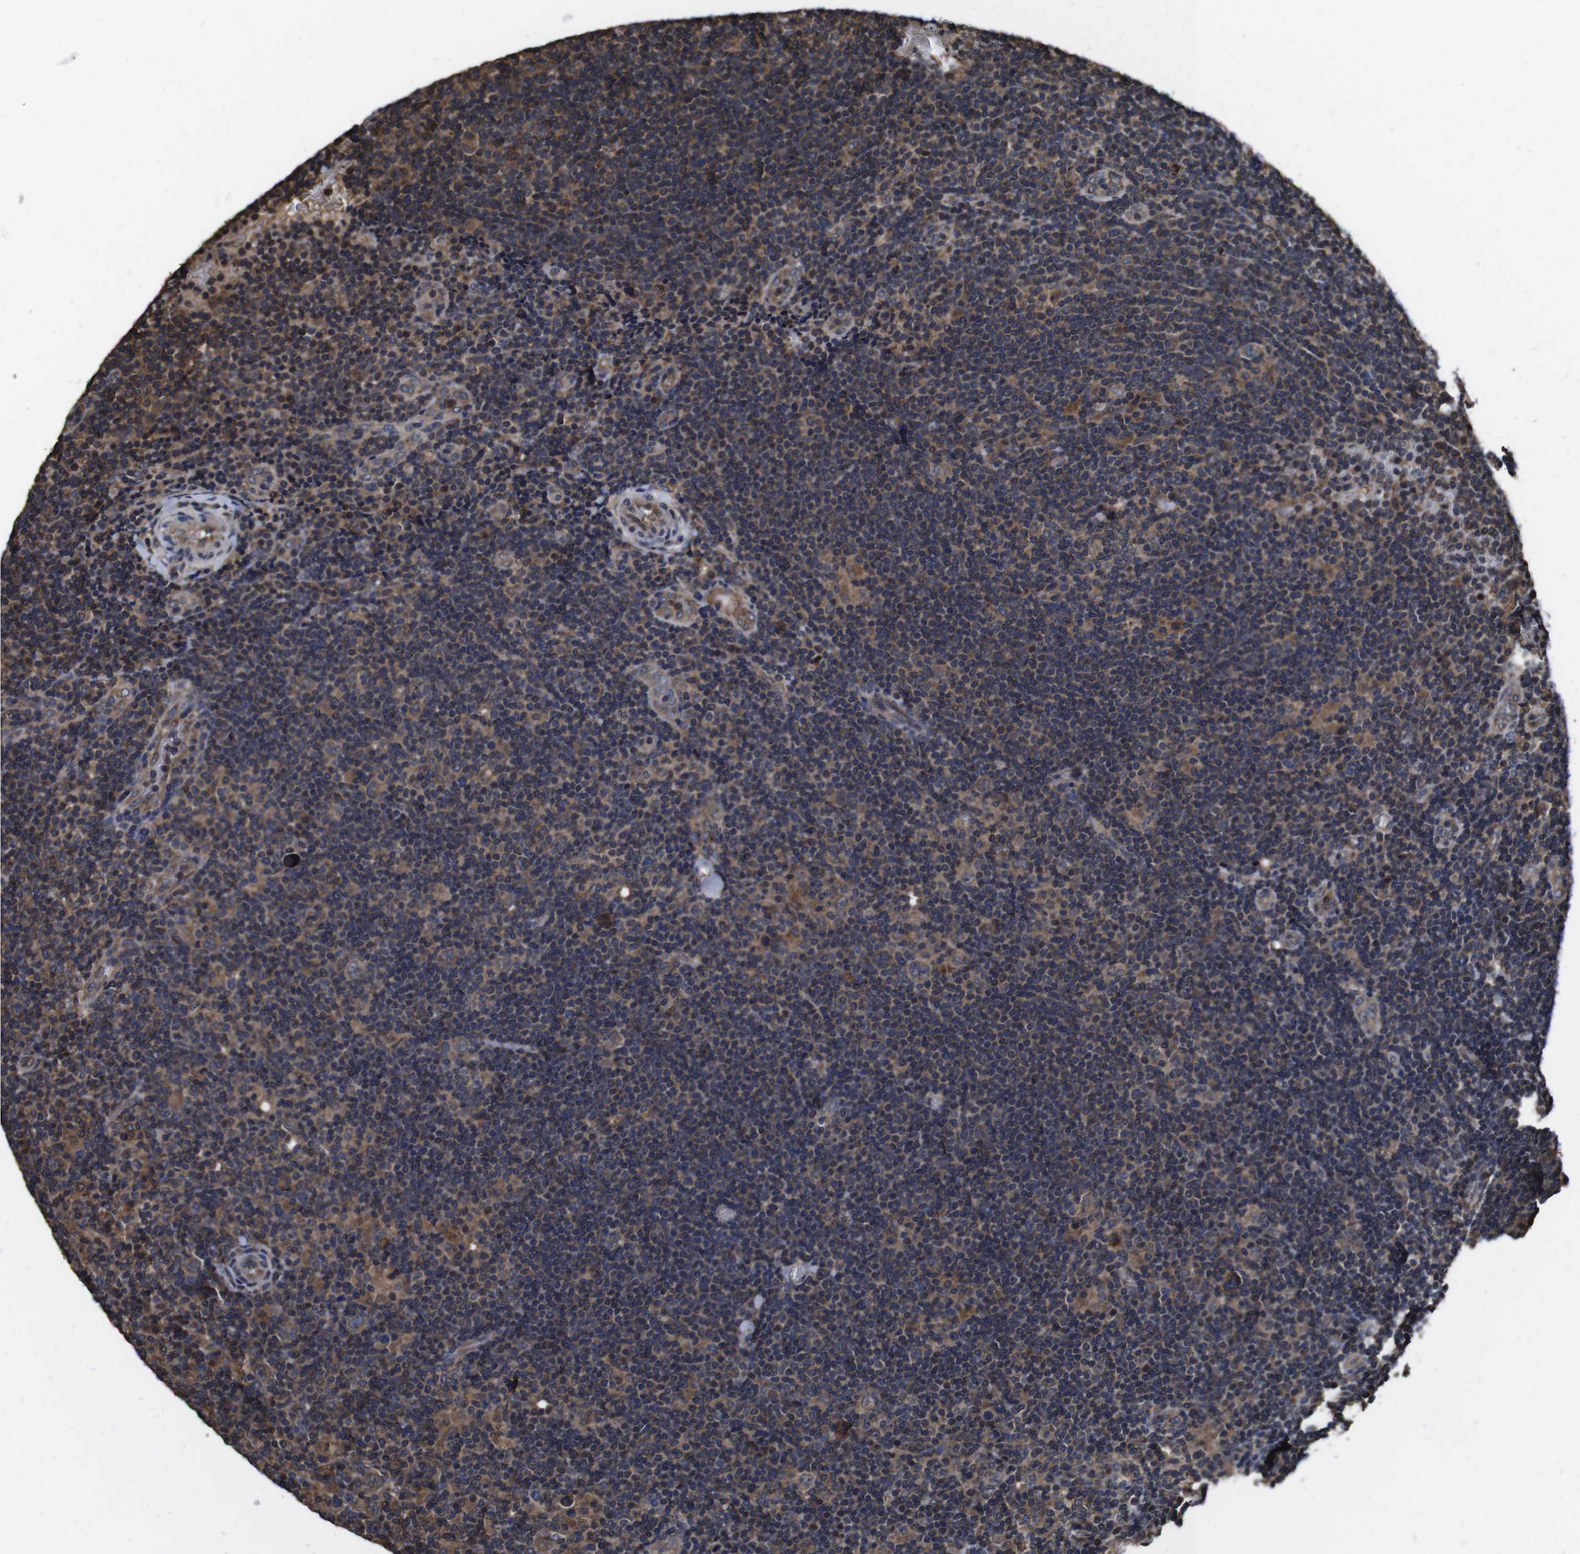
{"staining": {"intensity": "weak", "quantity": ">75%", "location": "cytoplasmic/membranous"}, "tissue": "lymphoma", "cell_type": "Tumor cells", "image_type": "cancer", "snomed": [{"axis": "morphology", "description": "Hodgkin's disease, NOS"}, {"axis": "topography", "description": "Lymph node"}], "caption": "Tumor cells exhibit low levels of weak cytoplasmic/membranous staining in approximately >75% of cells in lymphoma.", "gene": "CXCL11", "patient": {"sex": "female", "age": 57}}